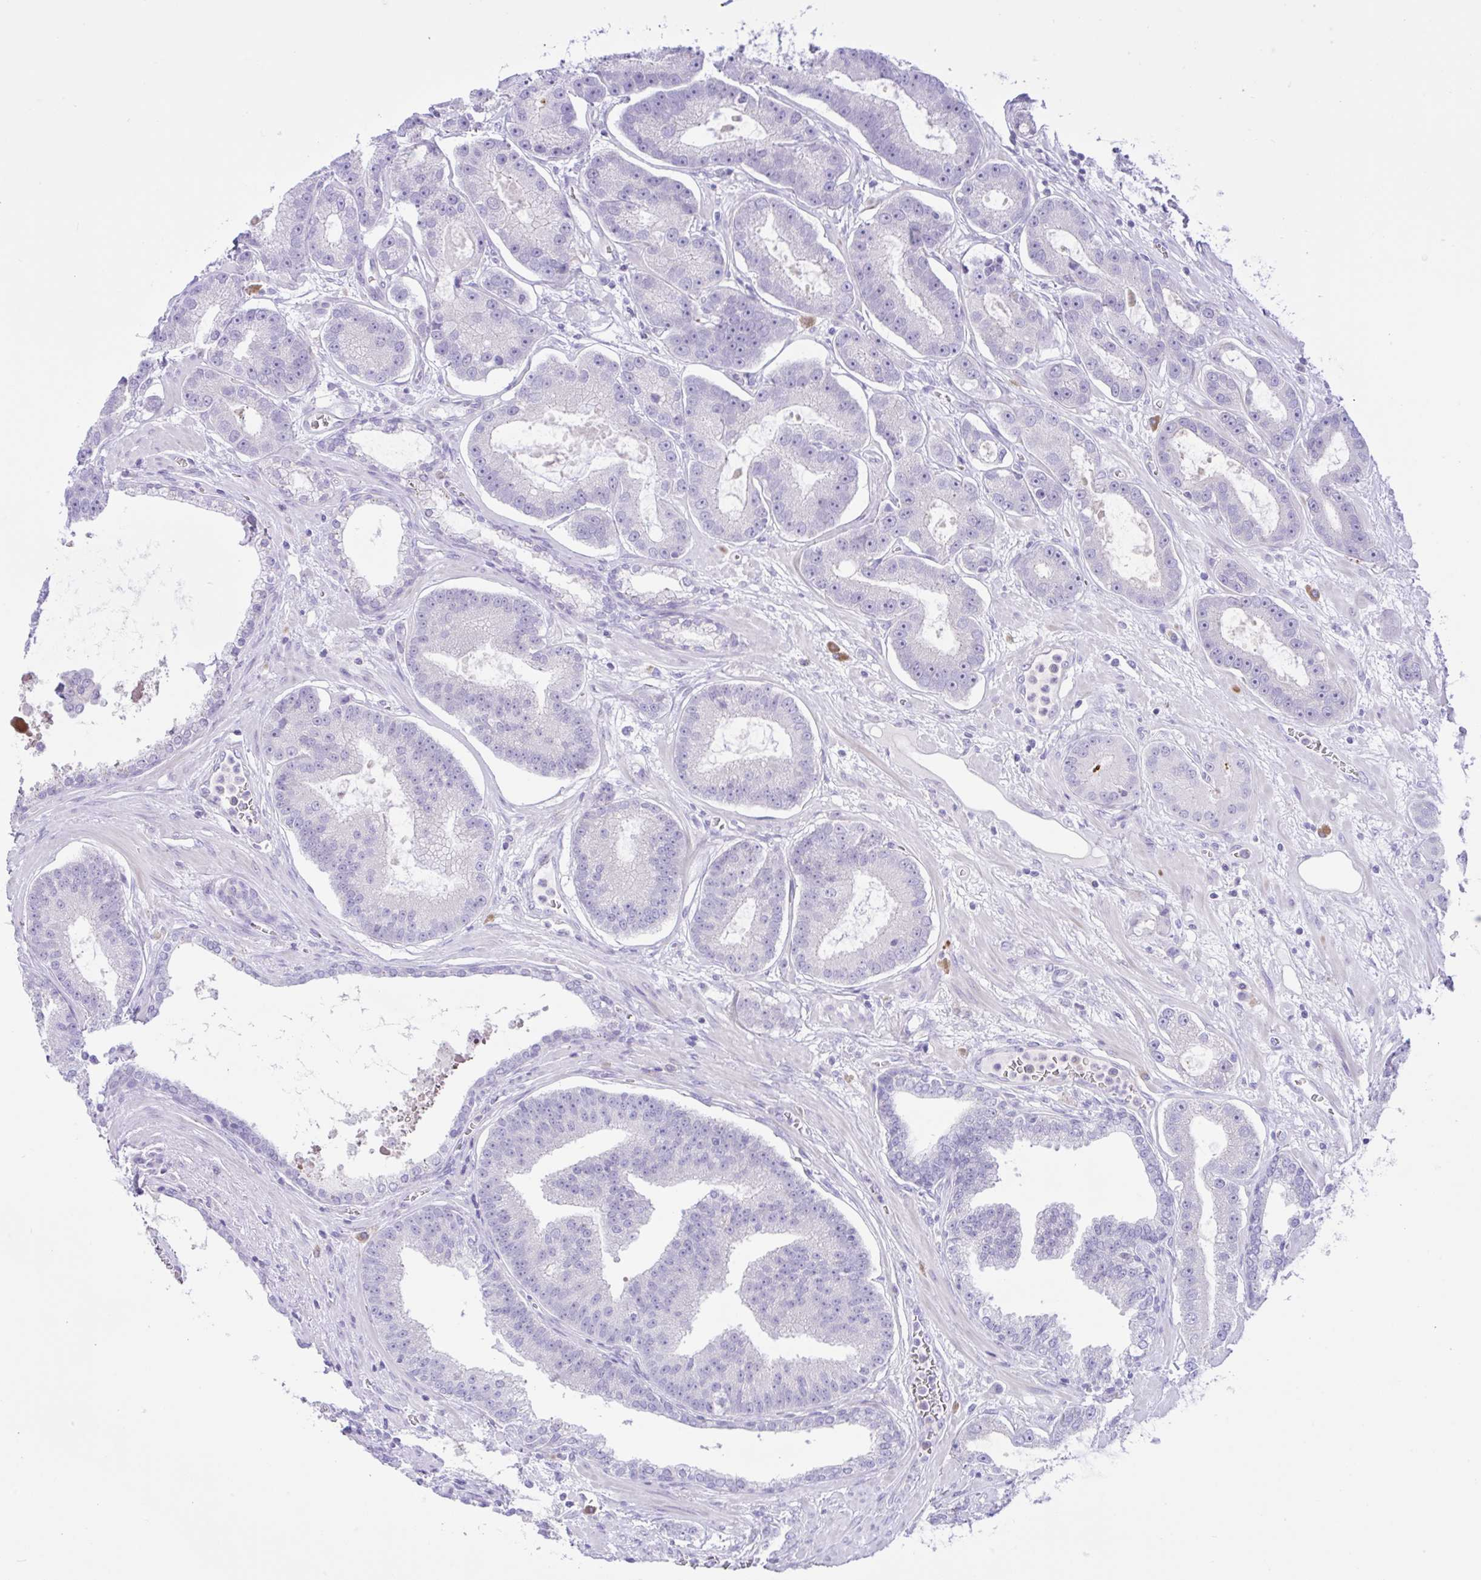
{"staining": {"intensity": "negative", "quantity": "none", "location": "none"}, "tissue": "prostate cancer", "cell_type": "Tumor cells", "image_type": "cancer", "snomed": [{"axis": "morphology", "description": "Adenocarcinoma, High grade"}, {"axis": "topography", "description": "Prostate"}], "caption": "High power microscopy micrograph of an immunohistochemistry (IHC) image of prostate cancer (adenocarcinoma (high-grade)), revealing no significant staining in tumor cells. (Brightfield microscopy of DAB (3,3'-diaminobenzidine) IHC at high magnification).", "gene": "ZNF101", "patient": {"sex": "male", "age": 65}}